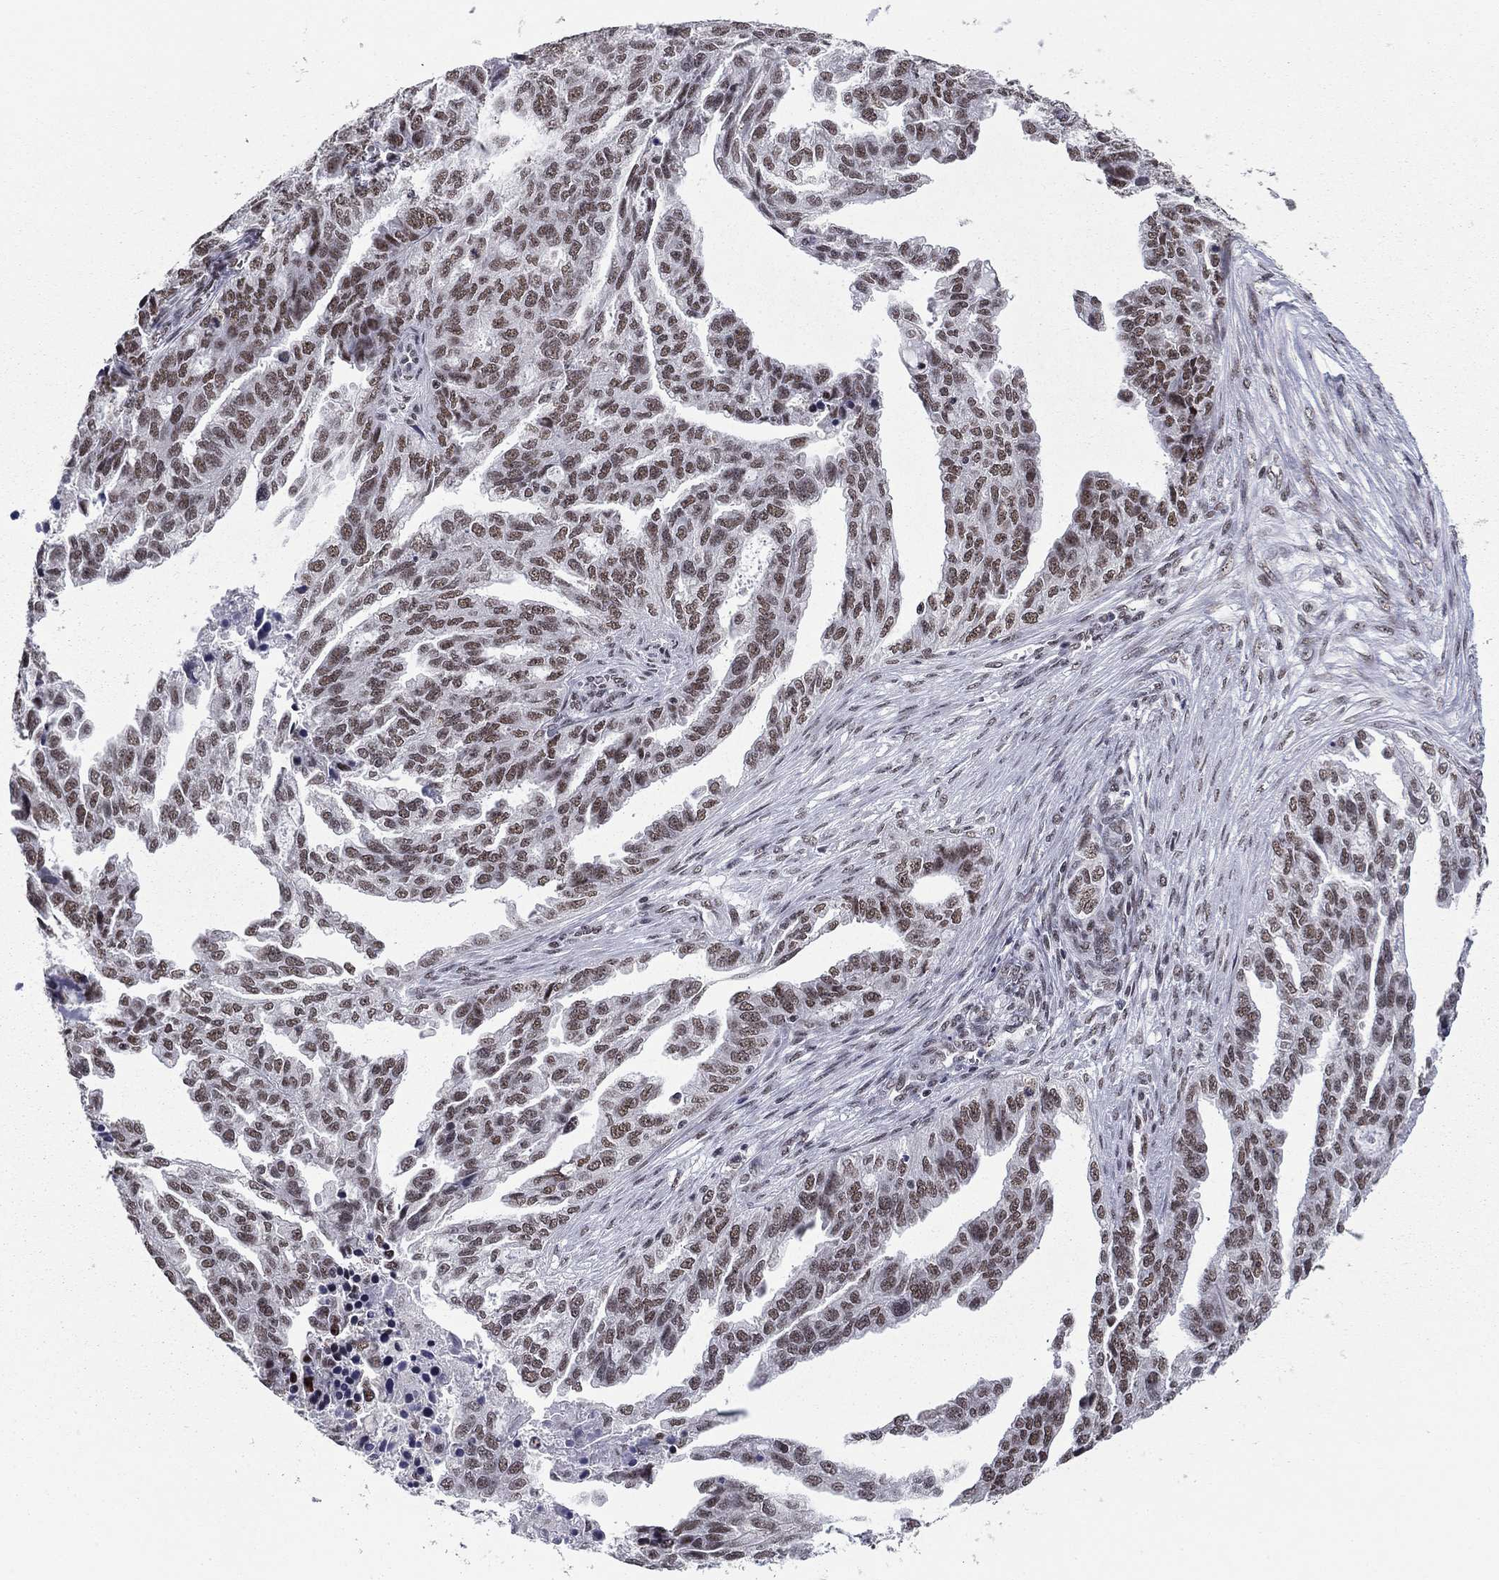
{"staining": {"intensity": "weak", "quantity": ">75%", "location": "nuclear"}, "tissue": "ovarian cancer", "cell_type": "Tumor cells", "image_type": "cancer", "snomed": [{"axis": "morphology", "description": "Cystadenocarcinoma, serous, NOS"}, {"axis": "topography", "description": "Ovary"}], "caption": "Tumor cells display weak nuclear staining in approximately >75% of cells in ovarian cancer.", "gene": "ETV5", "patient": {"sex": "female", "age": 51}}